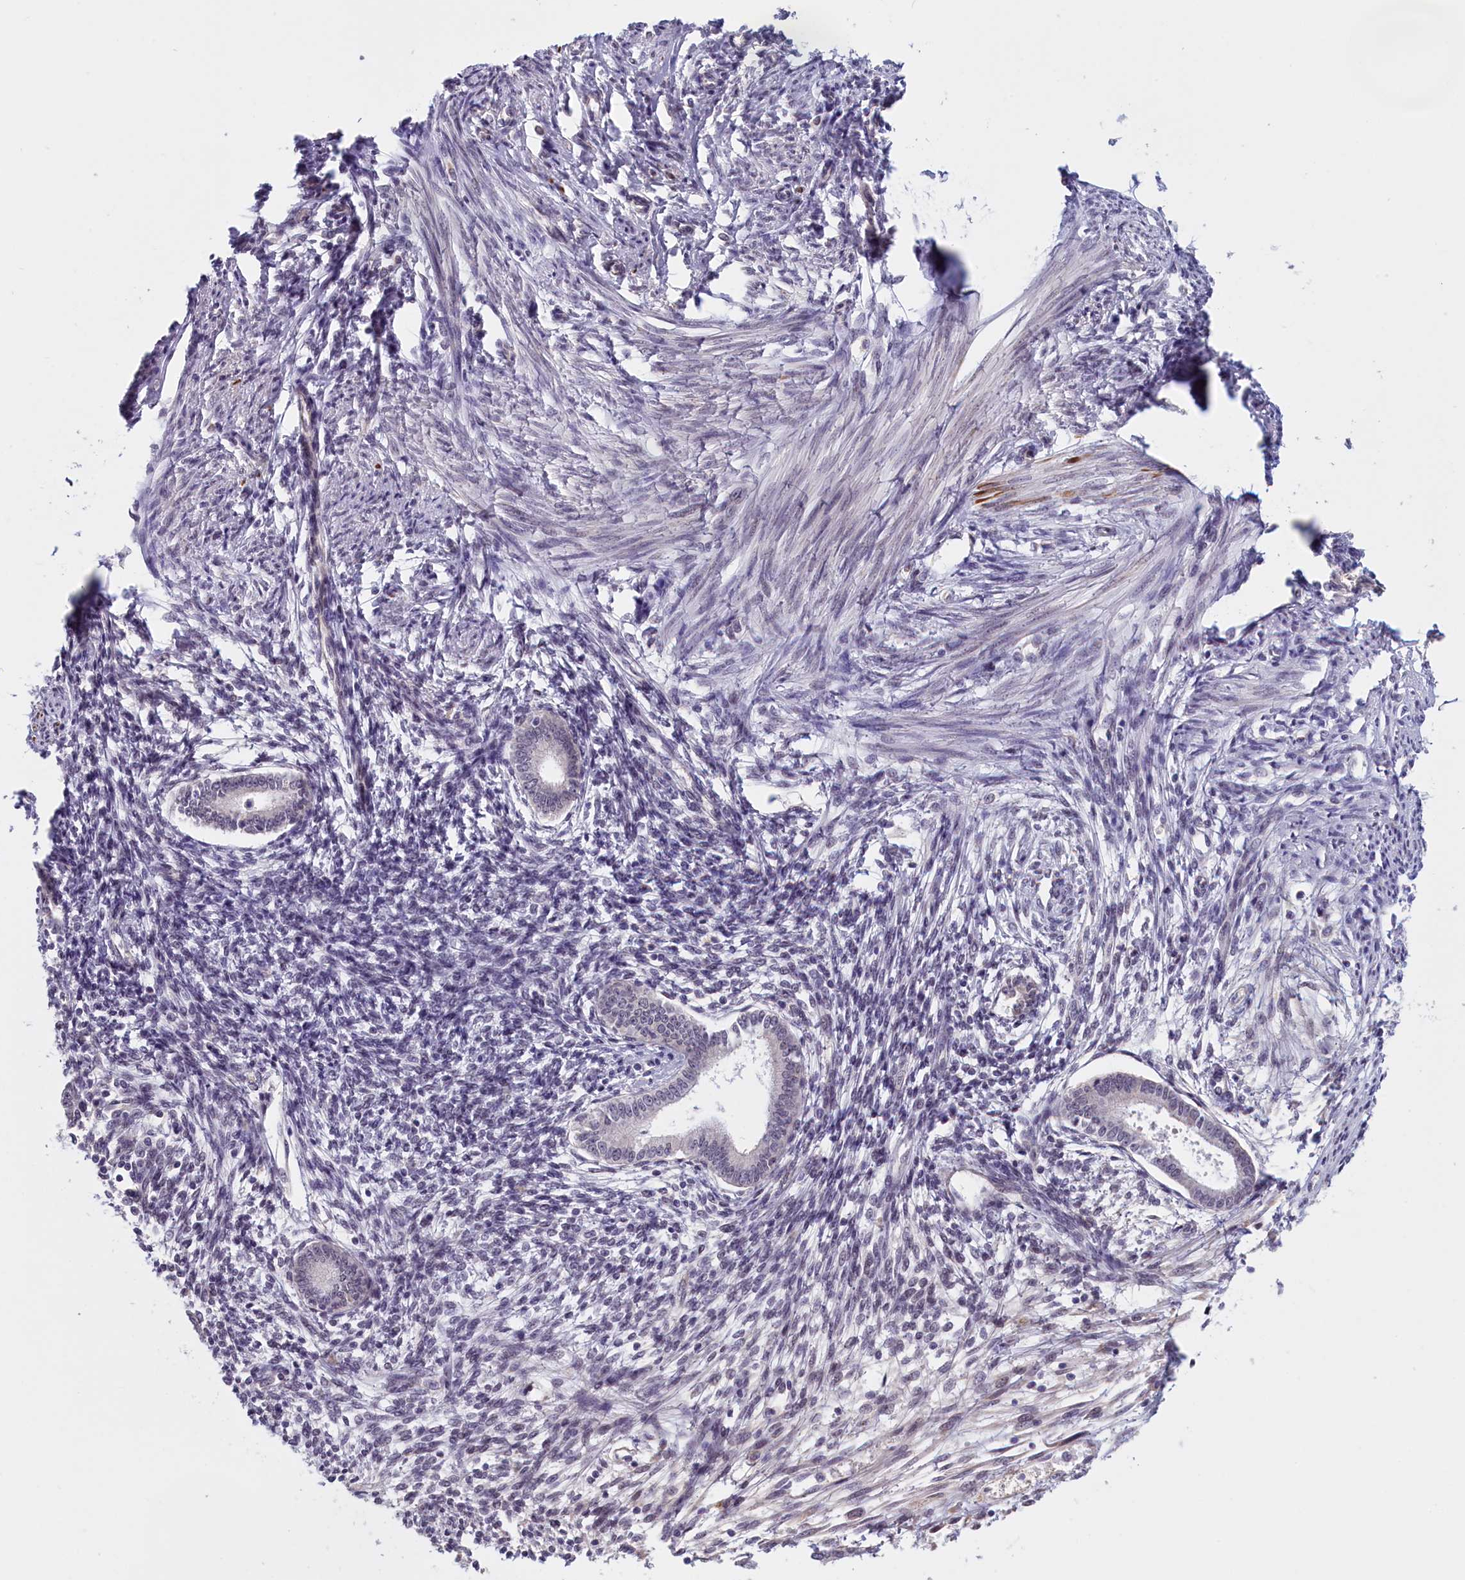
{"staining": {"intensity": "negative", "quantity": "none", "location": "none"}, "tissue": "endometrium", "cell_type": "Cells in endometrial stroma", "image_type": "normal", "snomed": [{"axis": "morphology", "description": "Normal tissue, NOS"}, {"axis": "topography", "description": "Endometrium"}], "caption": "An IHC photomicrograph of unremarkable endometrium is shown. There is no staining in cells in endometrial stroma of endometrium.", "gene": "IGFALS", "patient": {"sex": "female", "age": 56}}